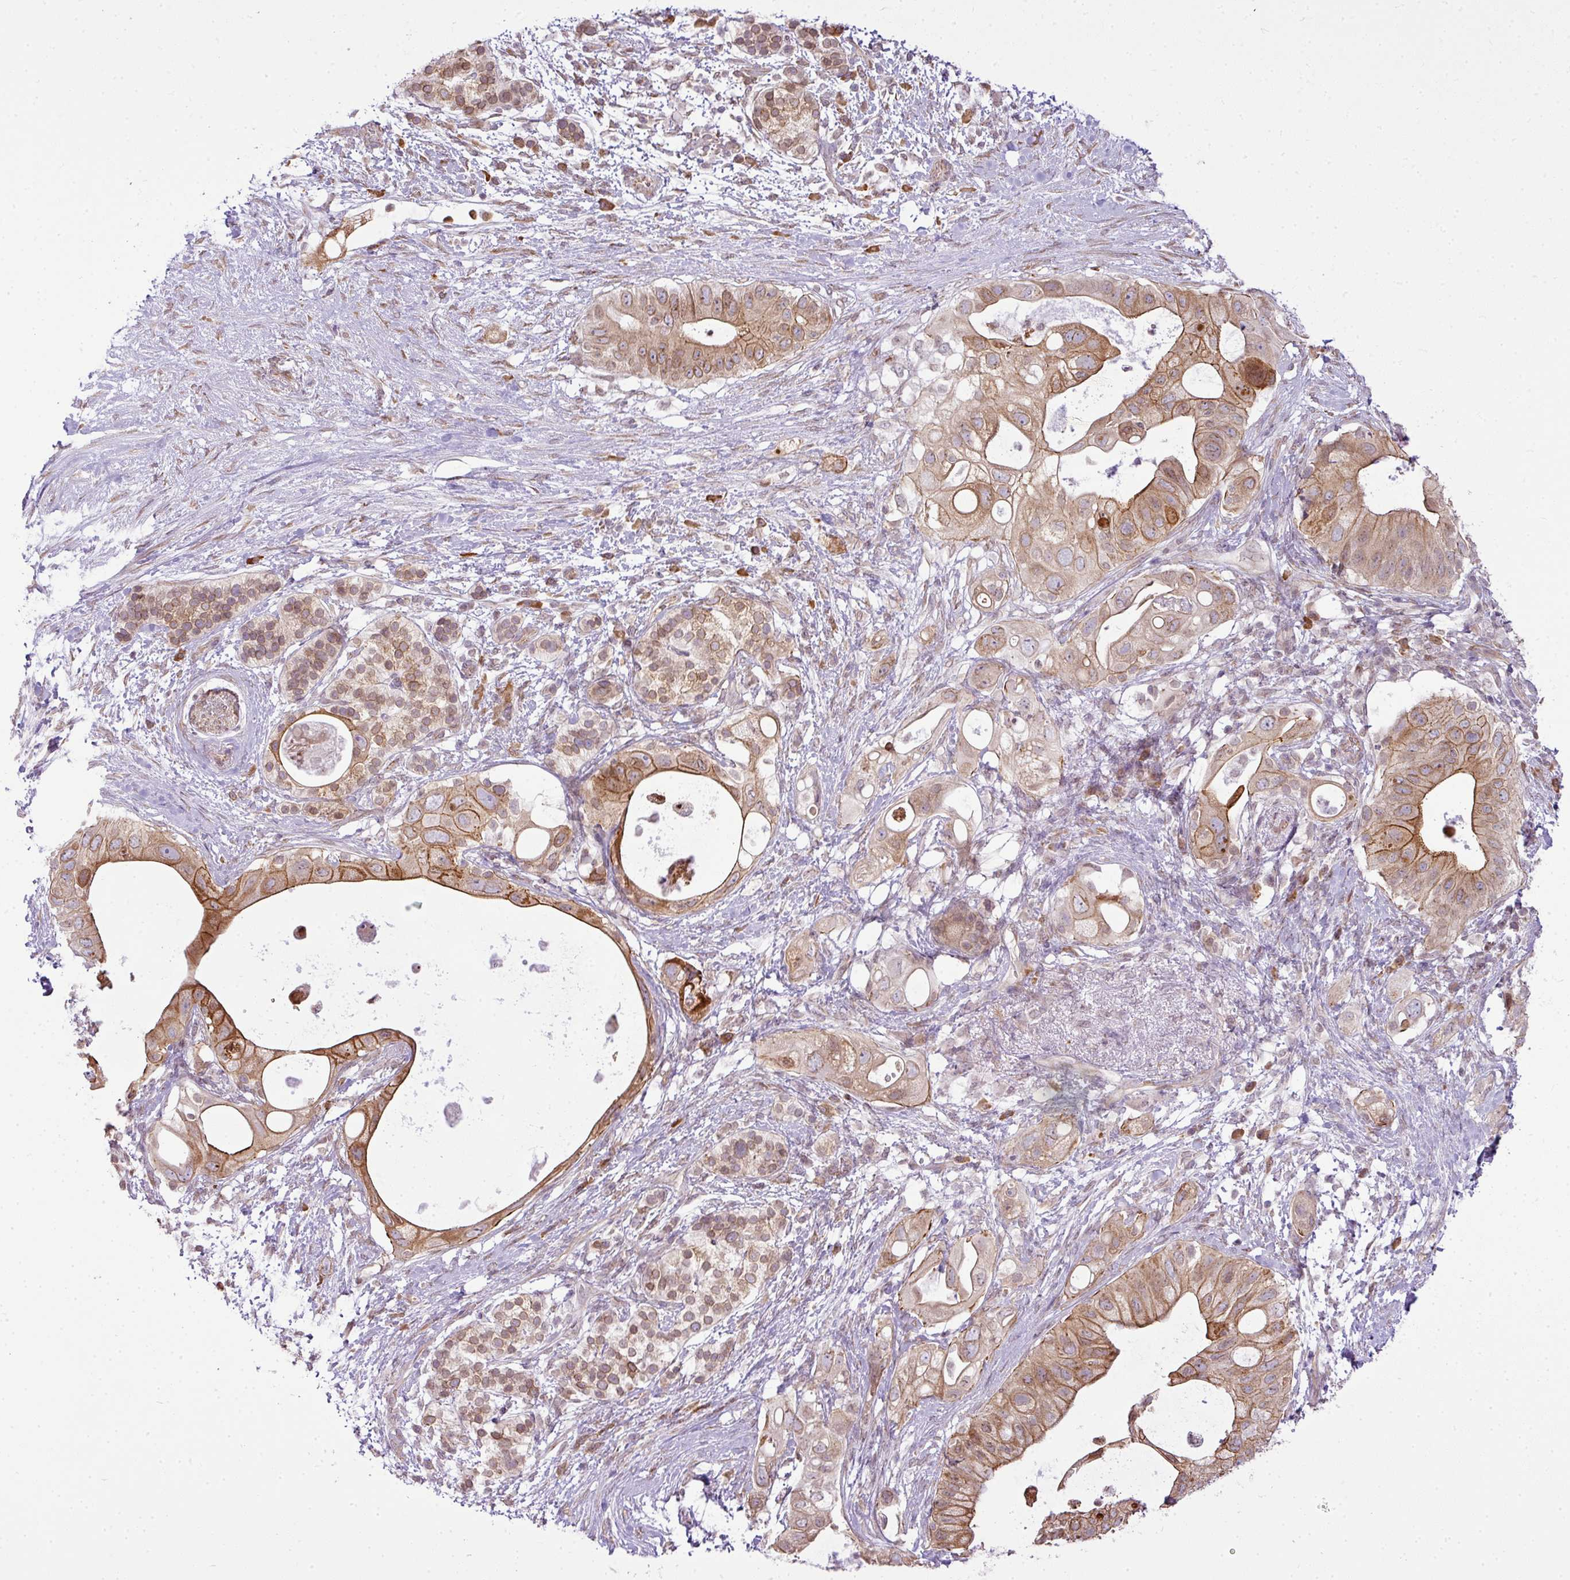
{"staining": {"intensity": "moderate", "quantity": ">75%", "location": "cytoplasmic/membranous,nuclear"}, "tissue": "pancreatic cancer", "cell_type": "Tumor cells", "image_type": "cancer", "snomed": [{"axis": "morphology", "description": "Adenocarcinoma, NOS"}, {"axis": "topography", "description": "Pancreas"}], "caption": "Adenocarcinoma (pancreatic) stained for a protein (brown) exhibits moderate cytoplasmic/membranous and nuclear positive expression in approximately >75% of tumor cells.", "gene": "COX18", "patient": {"sex": "female", "age": 72}}